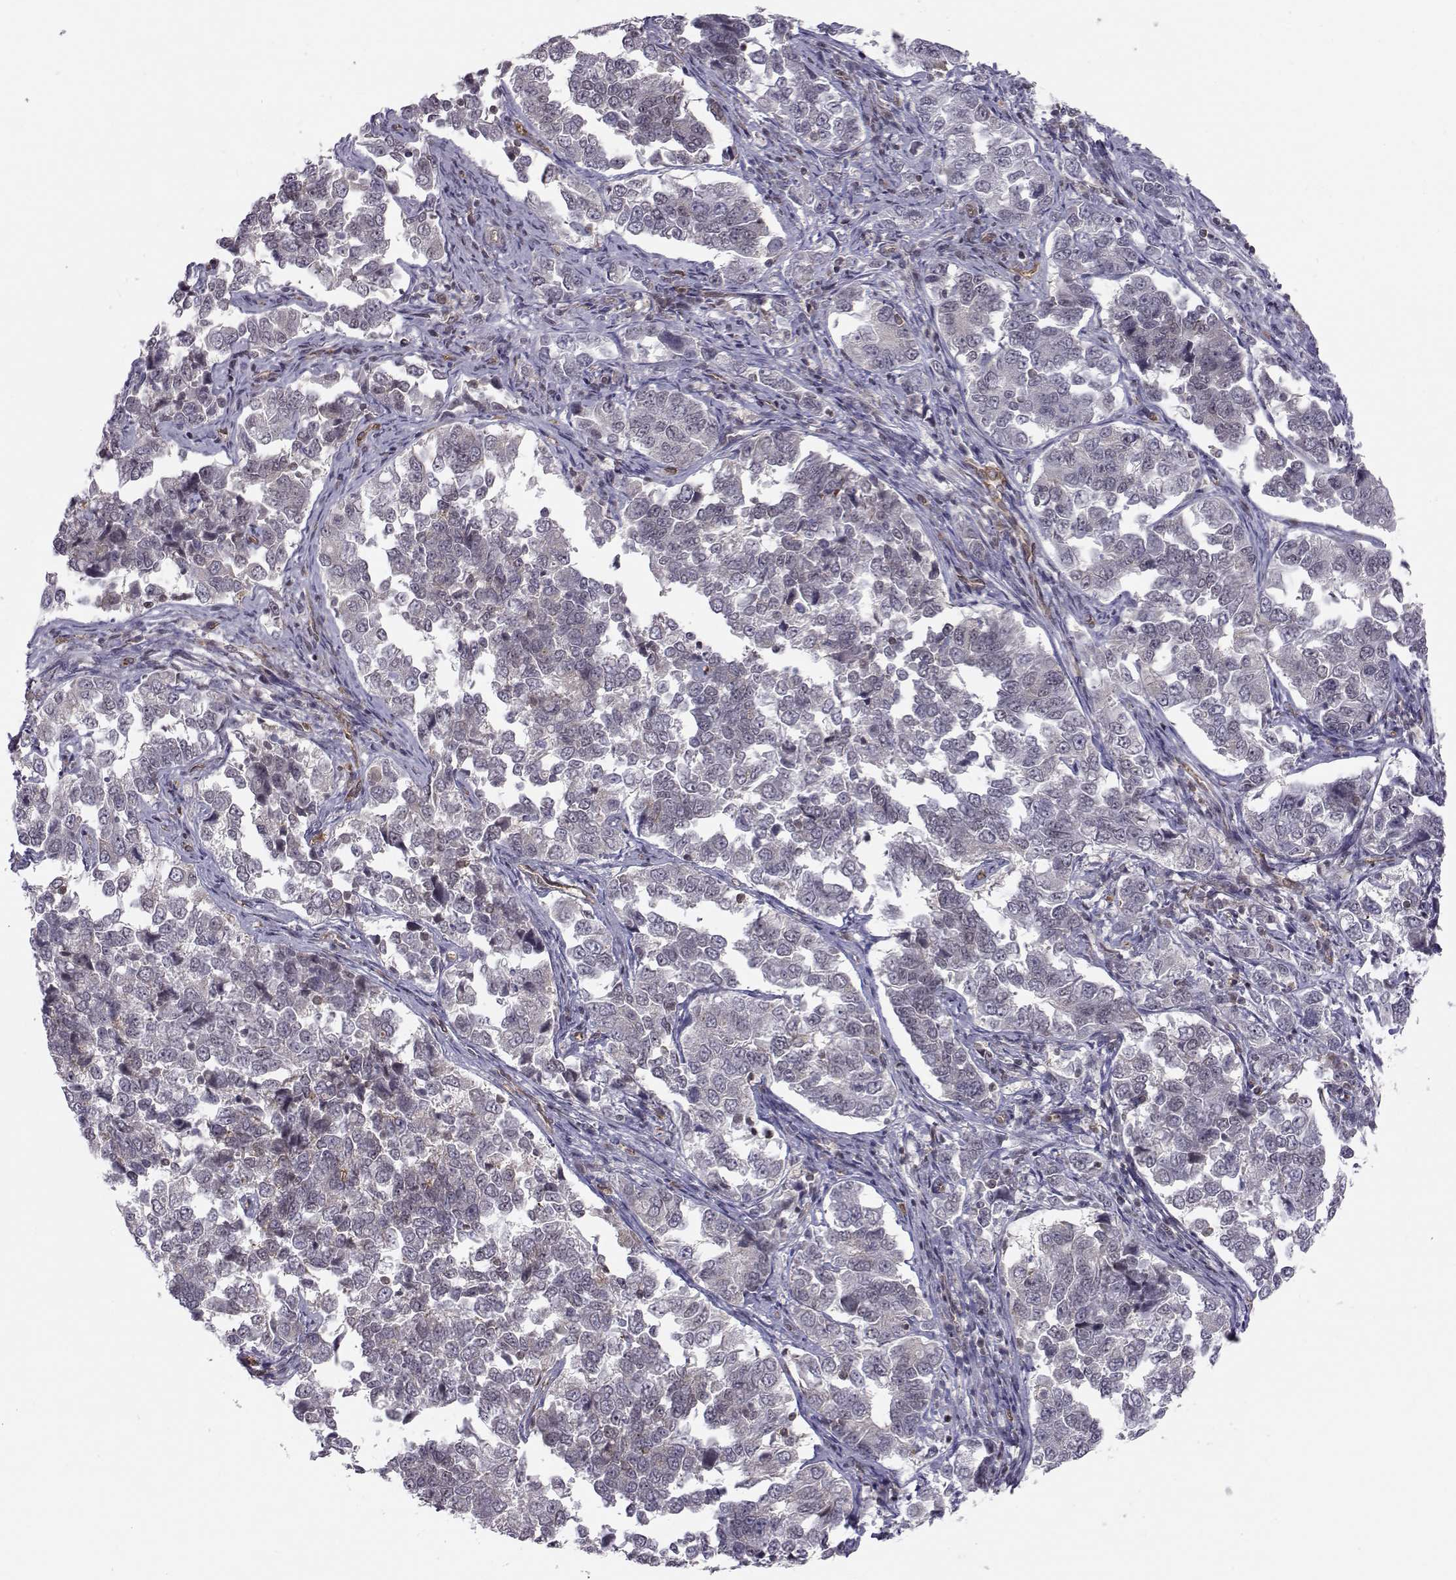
{"staining": {"intensity": "negative", "quantity": "none", "location": "none"}, "tissue": "endometrial cancer", "cell_type": "Tumor cells", "image_type": "cancer", "snomed": [{"axis": "morphology", "description": "Adenocarcinoma, NOS"}, {"axis": "topography", "description": "Endometrium"}], "caption": "The immunohistochemistry micrograph has no significant positivity in tumor cells of adenocarcinoma (endometrial) tissue. Nuclei are stained in blue.", "gene": "KIF13B", "patient": {"sex": "female", "age": 43}}